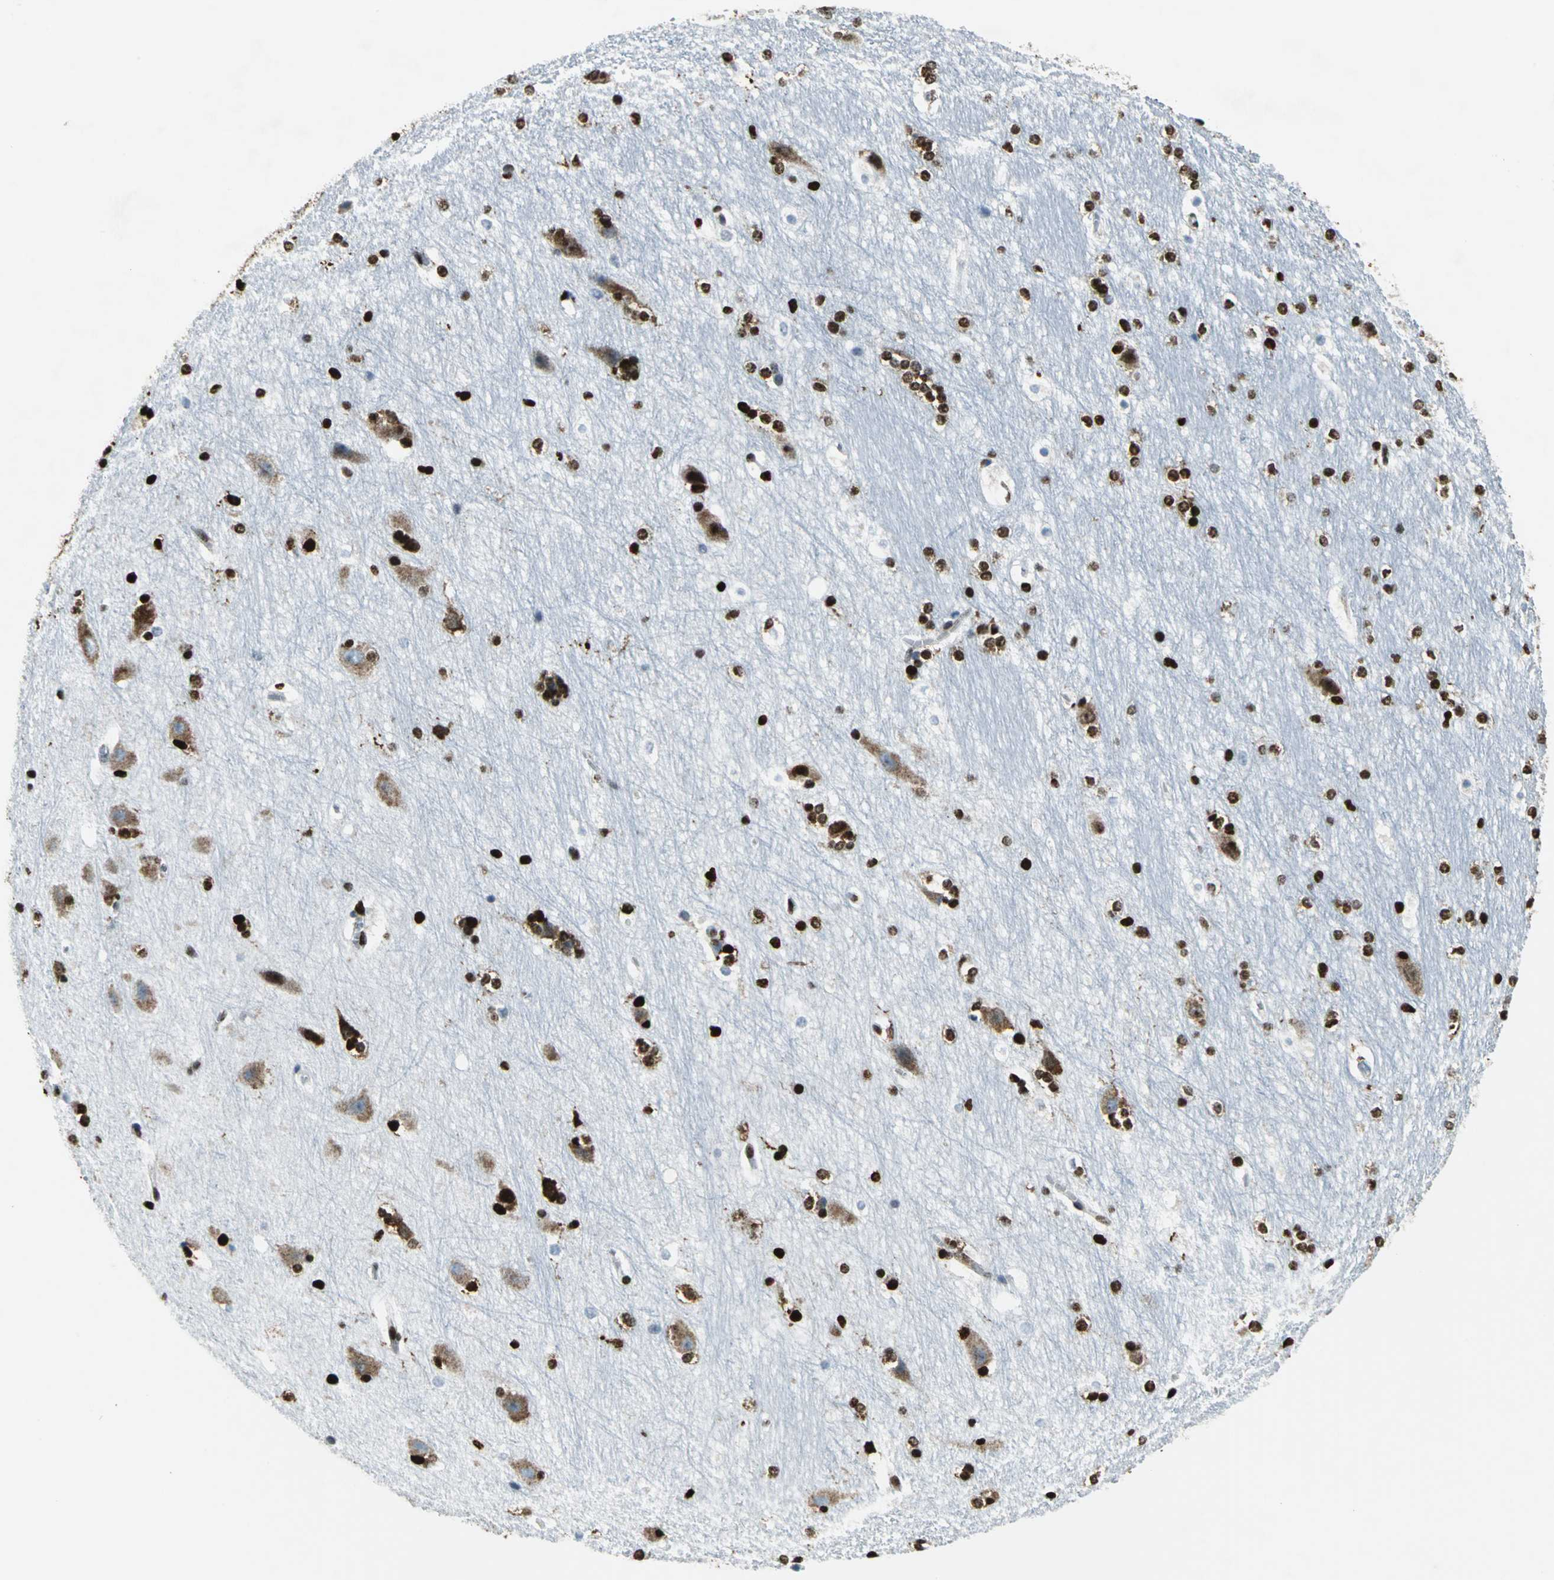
{"staining": {"intensity": "strong", "quantity": ">75%", "location": "cytoplasmic/membranous,nuclear"}, "tissue": "hippocampus", "cell_type": "Glial cells", "image_type": "normal", "snomed": [{"axis": "morphology", "description": "Normal tissue, NOS"}, {"axis": "topography", "description": "Hippocampus"}], "caption": "The image shows immunohistochemical staining of normal hippocampus. There is strong cytoplasmic/membranous,nuclear positivity is present in approximately >75% of glial cells. (DAB (3,3'-diaminobenzidine) = brown stain, brightfield microscopy at high magnification).", "gene": "APEX1", "patient": {"sex": "female", "age": 19}}